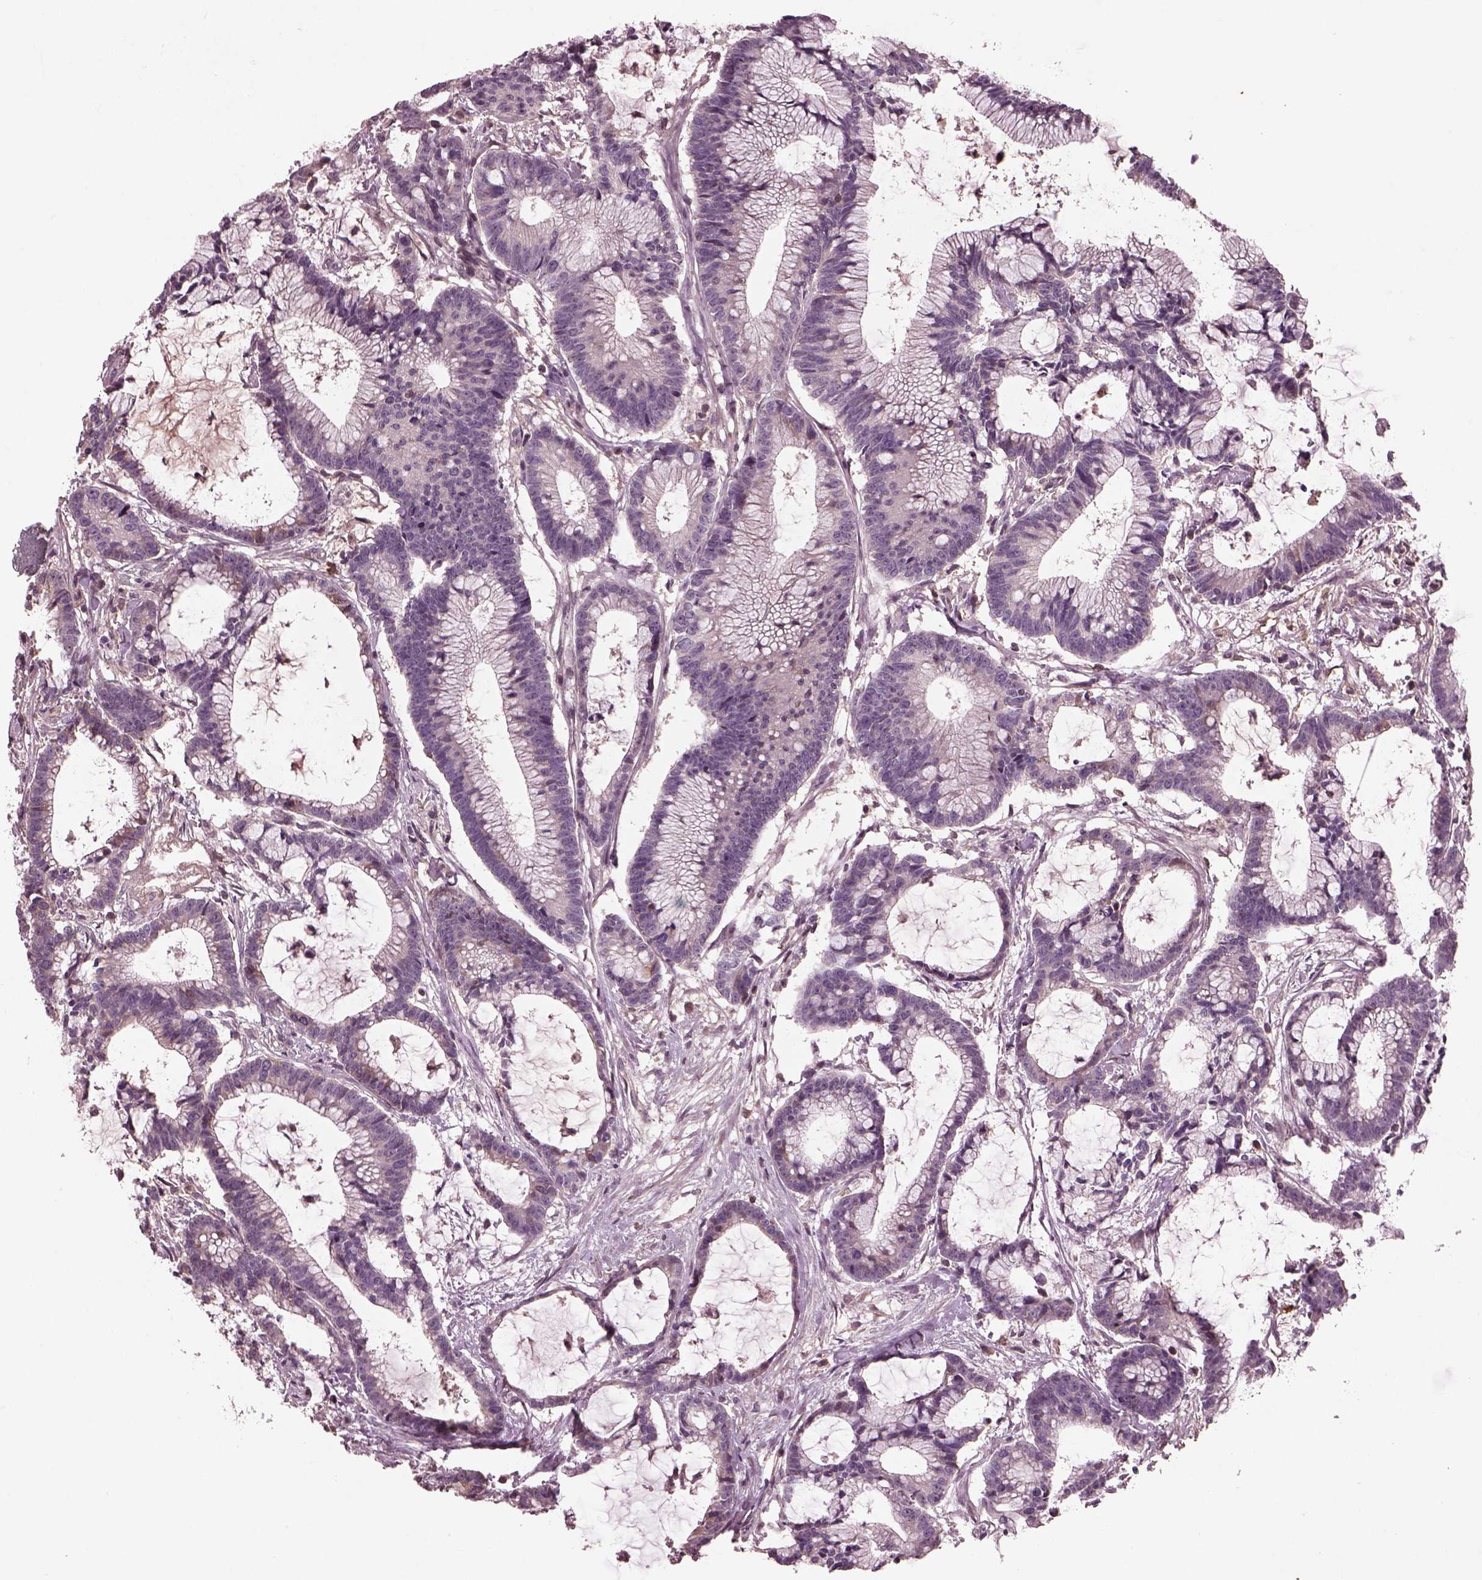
{"staining": {"intensity": "negative", "quantity": "none", "location": "none"}, "tissue": "colorectal cancer", "cell_type": "Tumor cells", "image_type": "cancer", "snomed": [{"axis": "morphology", "description": "Adenocarcinoma, NOS"}, {"axis": "topography", "description": "Colon"}], "caption": "Immunohistochemistry of colorectal cancer (adenocarcinoma) reveals no staining in tumor cells. (Brightfield microscopy of DAB immunohistochemistry at high magnification).", "gene": "PTX4", "patient": {"sex": "female", "age": 78}}